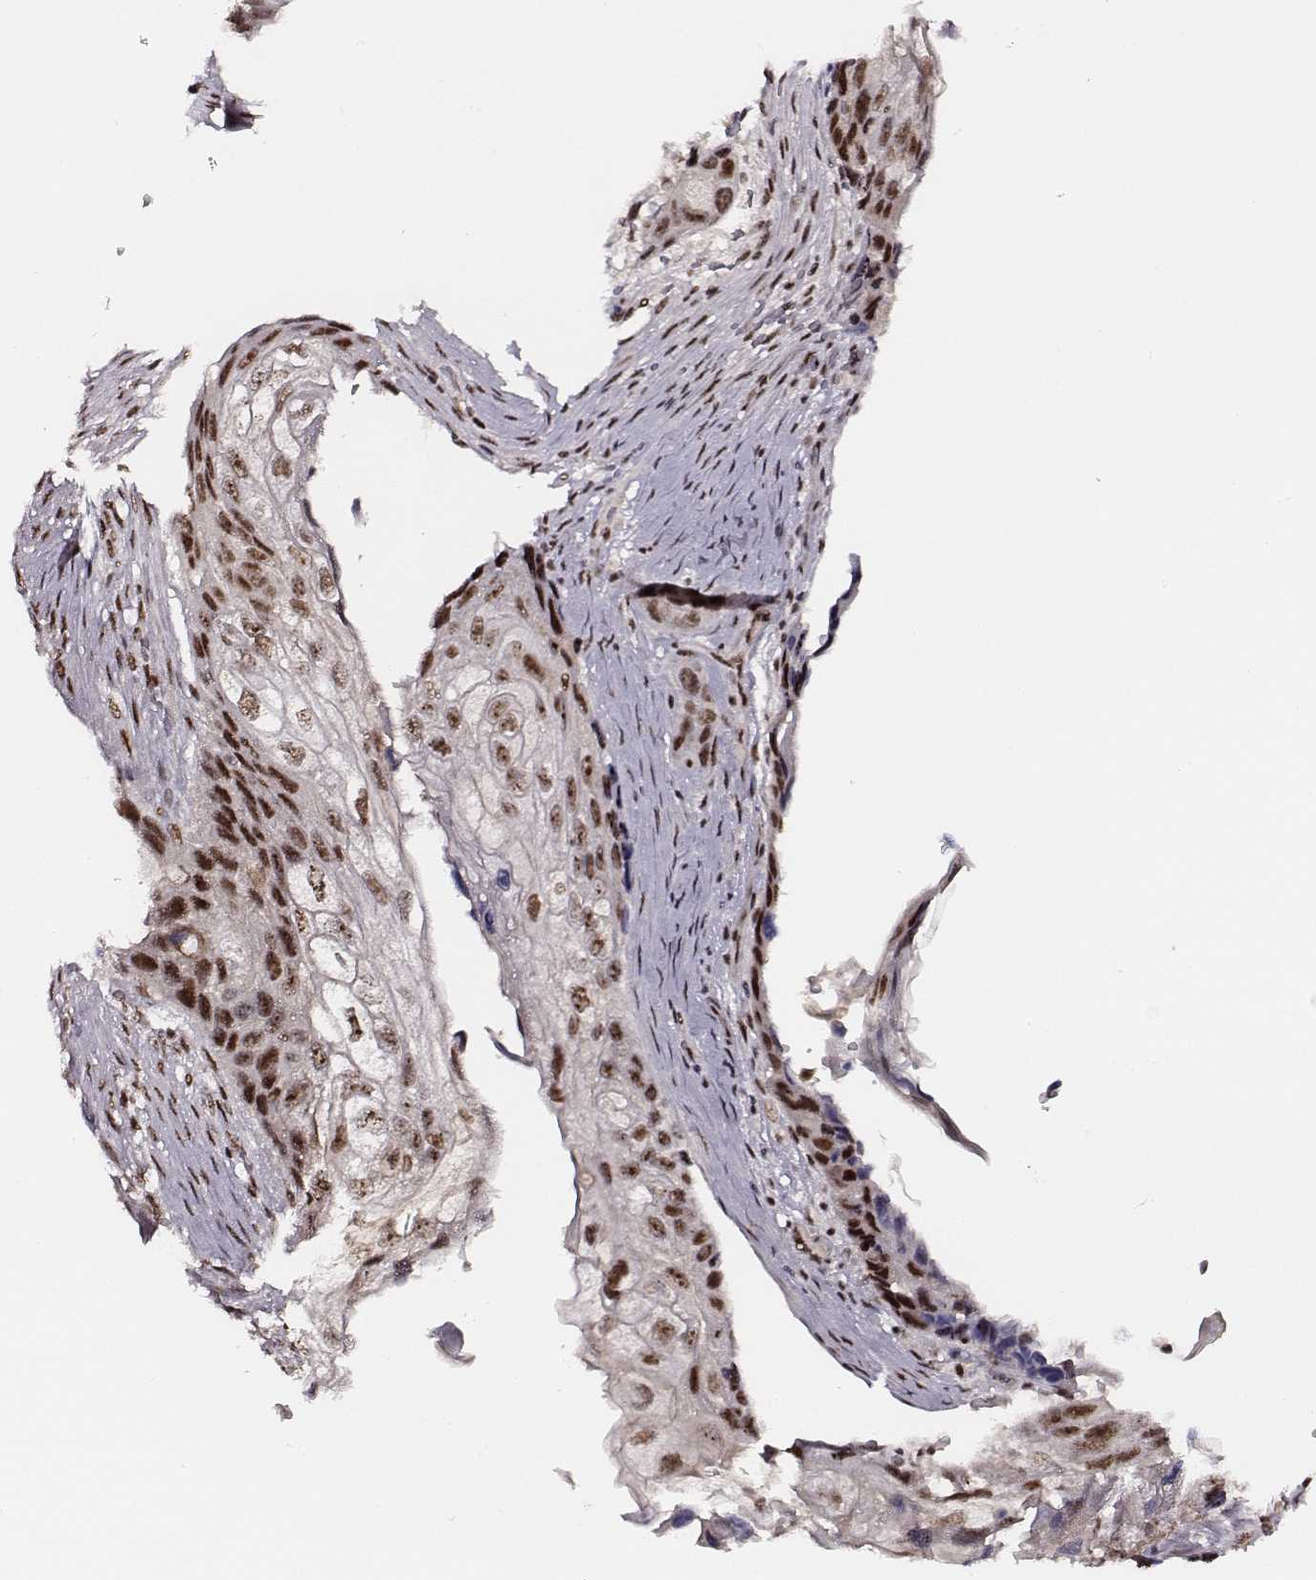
{"staining": {"intensity": "strong", "quantity": ">75%", "location": "nuclear"}, "tissue": "lung cancer", "cell_type": "Tumor cells", "image_type": "cancer", "snomed": [{"axis": "morphology", "description": "Squamous cell carcinoma, NOS"}, {"axis": "topography", "description": "Lung"}], "caption": "Immunohistochemical staining of squamous cell carcinoma (lung) exhibits high levels of strong nuclear protein expression in about >75% of tumor cells. The staining was performed using DAB to visualize the protein expression in brown, while the nuclei were stained in blue with hematoxylin (Magnification: 20x).", "gene": "PPARA", "patient": {"sex": "male", "age": 69}}